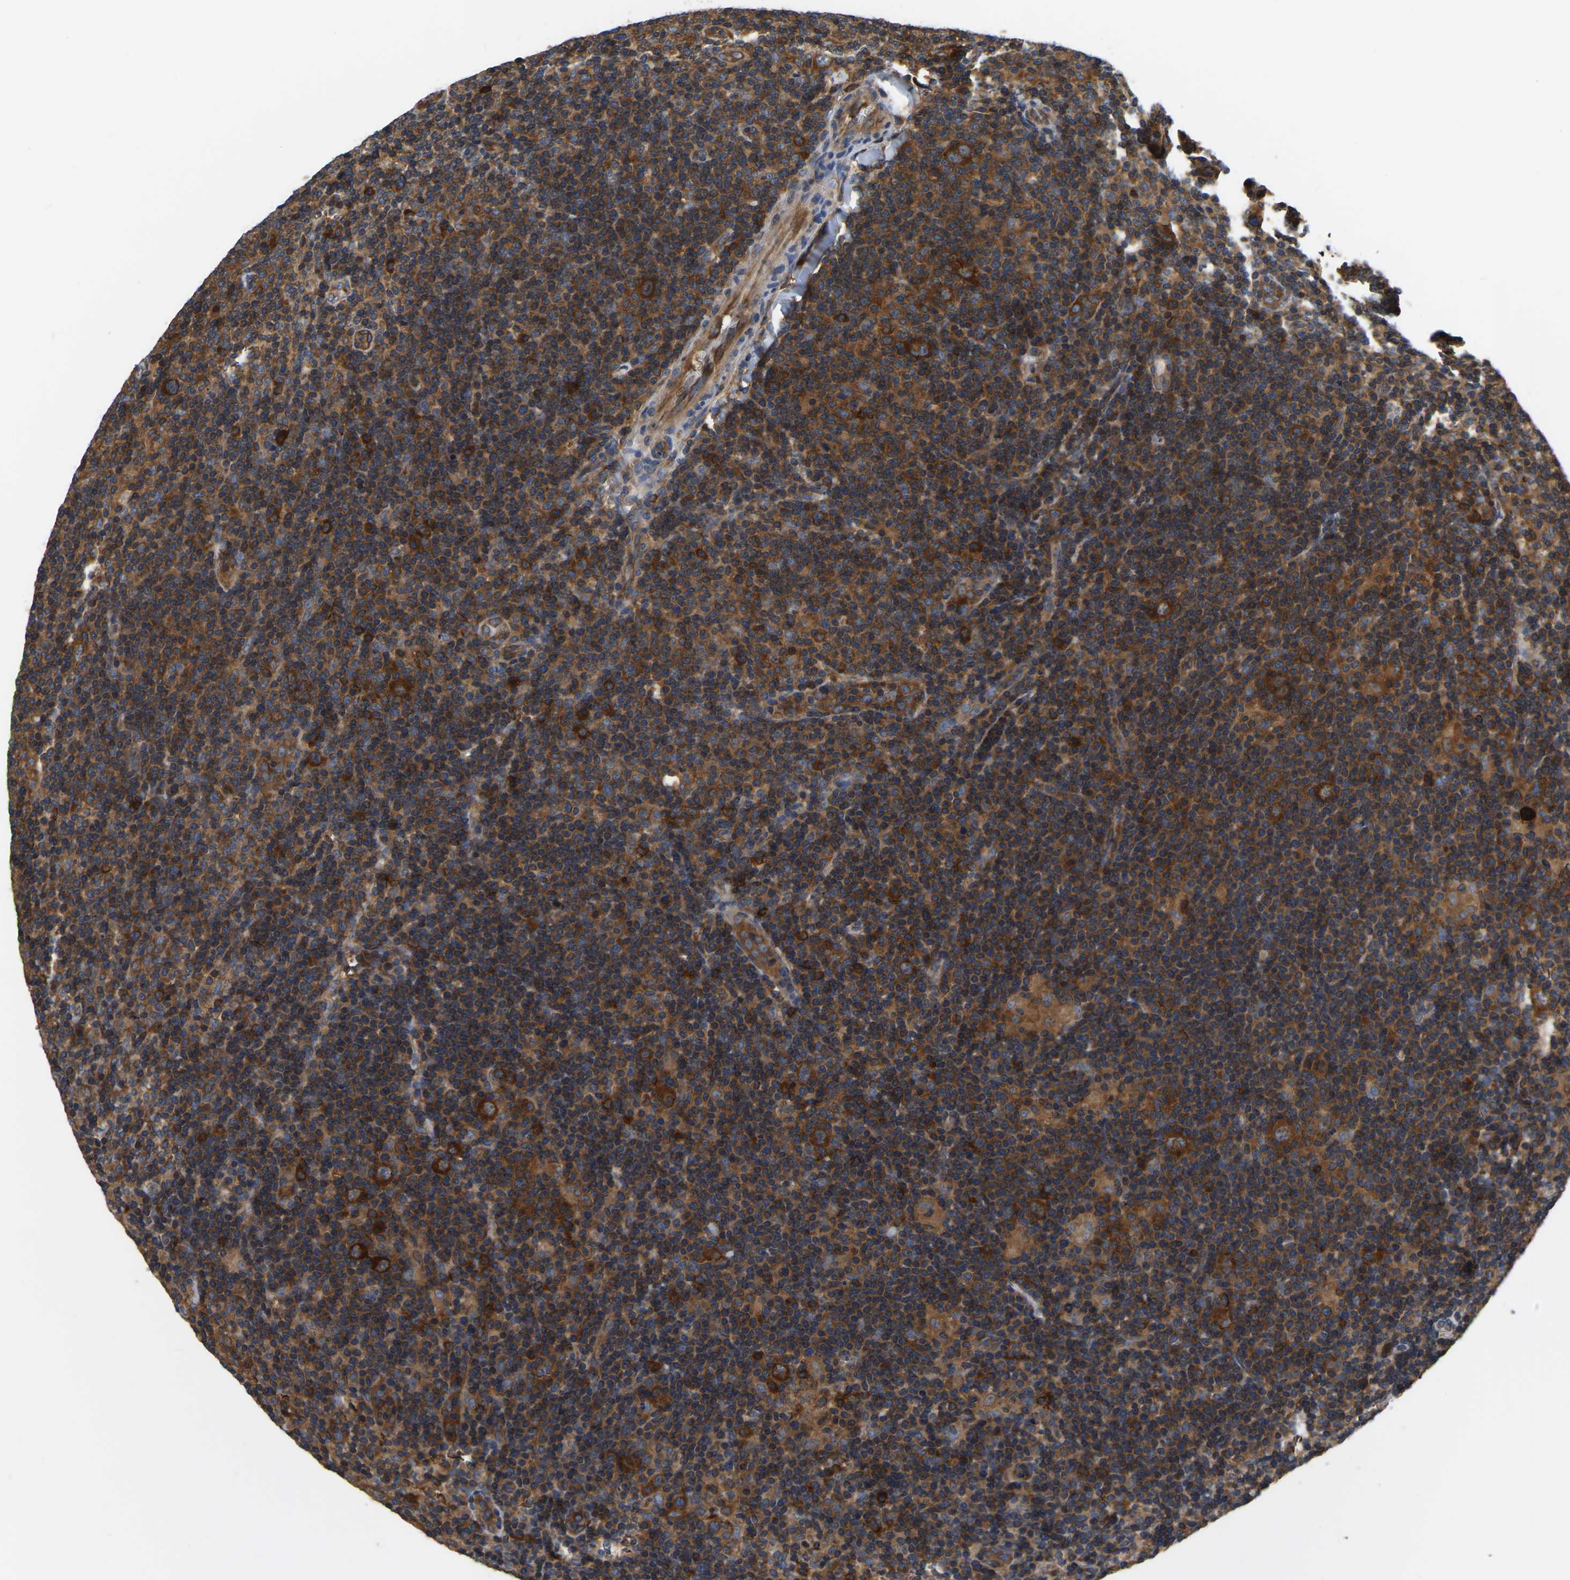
{"staining": {"intensity": "strong", "quantity": ">75%", "location": "cytoplasmic/membranous"}, "tissue": "lymphoma", "cell_type": "Tumor cells", "image_type": "cancer", "snomed": [{"axis": "morphology", "description": "Hodgkin's disease, NOS"}, {"axis": "topography", "description": "Lymph node"}], "caption": "An image of human lymphoma stained for a protein demonstrates strong cytoplasmic/membranous brown staining in tumor cells.", "gene": "GARS1", "patient": {"sex": "female", "age": 57}}